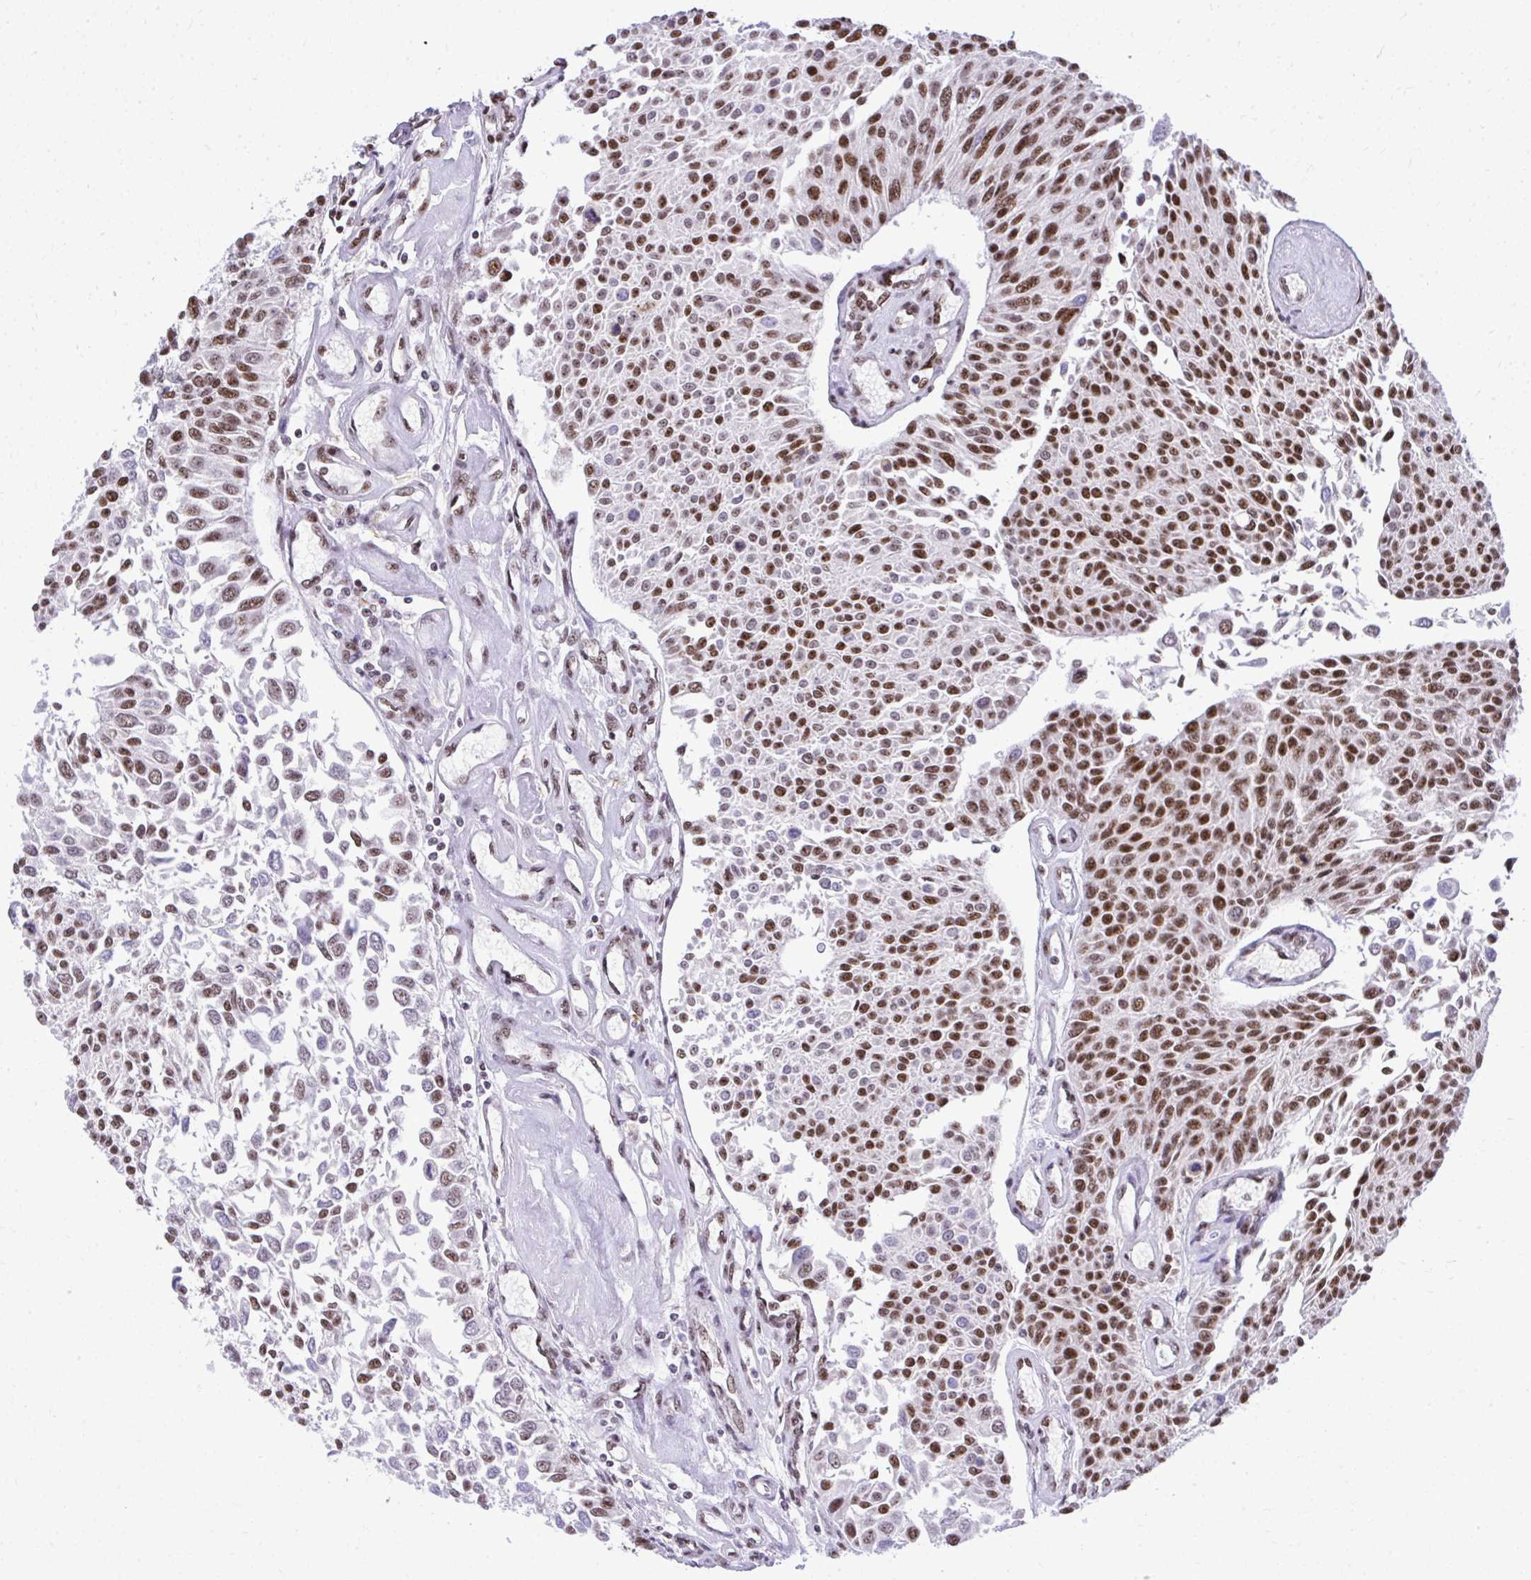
{"staining": {"intensity": "moderate", "quantity": ">75%", "location": "nuclear"}, "tissue": "urothelial cancer", "cell_type": "Tumor cells", "image_type": "cancer", "snomed": [{"axis": "morphology", "description": "Urothelial carcinoma, NOS"}, {"axis": "topography", "description": "Urinary bladder"}], "caption": "An image showing moderate nuclear expression in approximately >75% of tumor cells in transitional cell carcinoma, as visualized by brown immunohistochemical staining.", "gene": "PRPF19", "patient": {"sex": "male", "age": 55}}